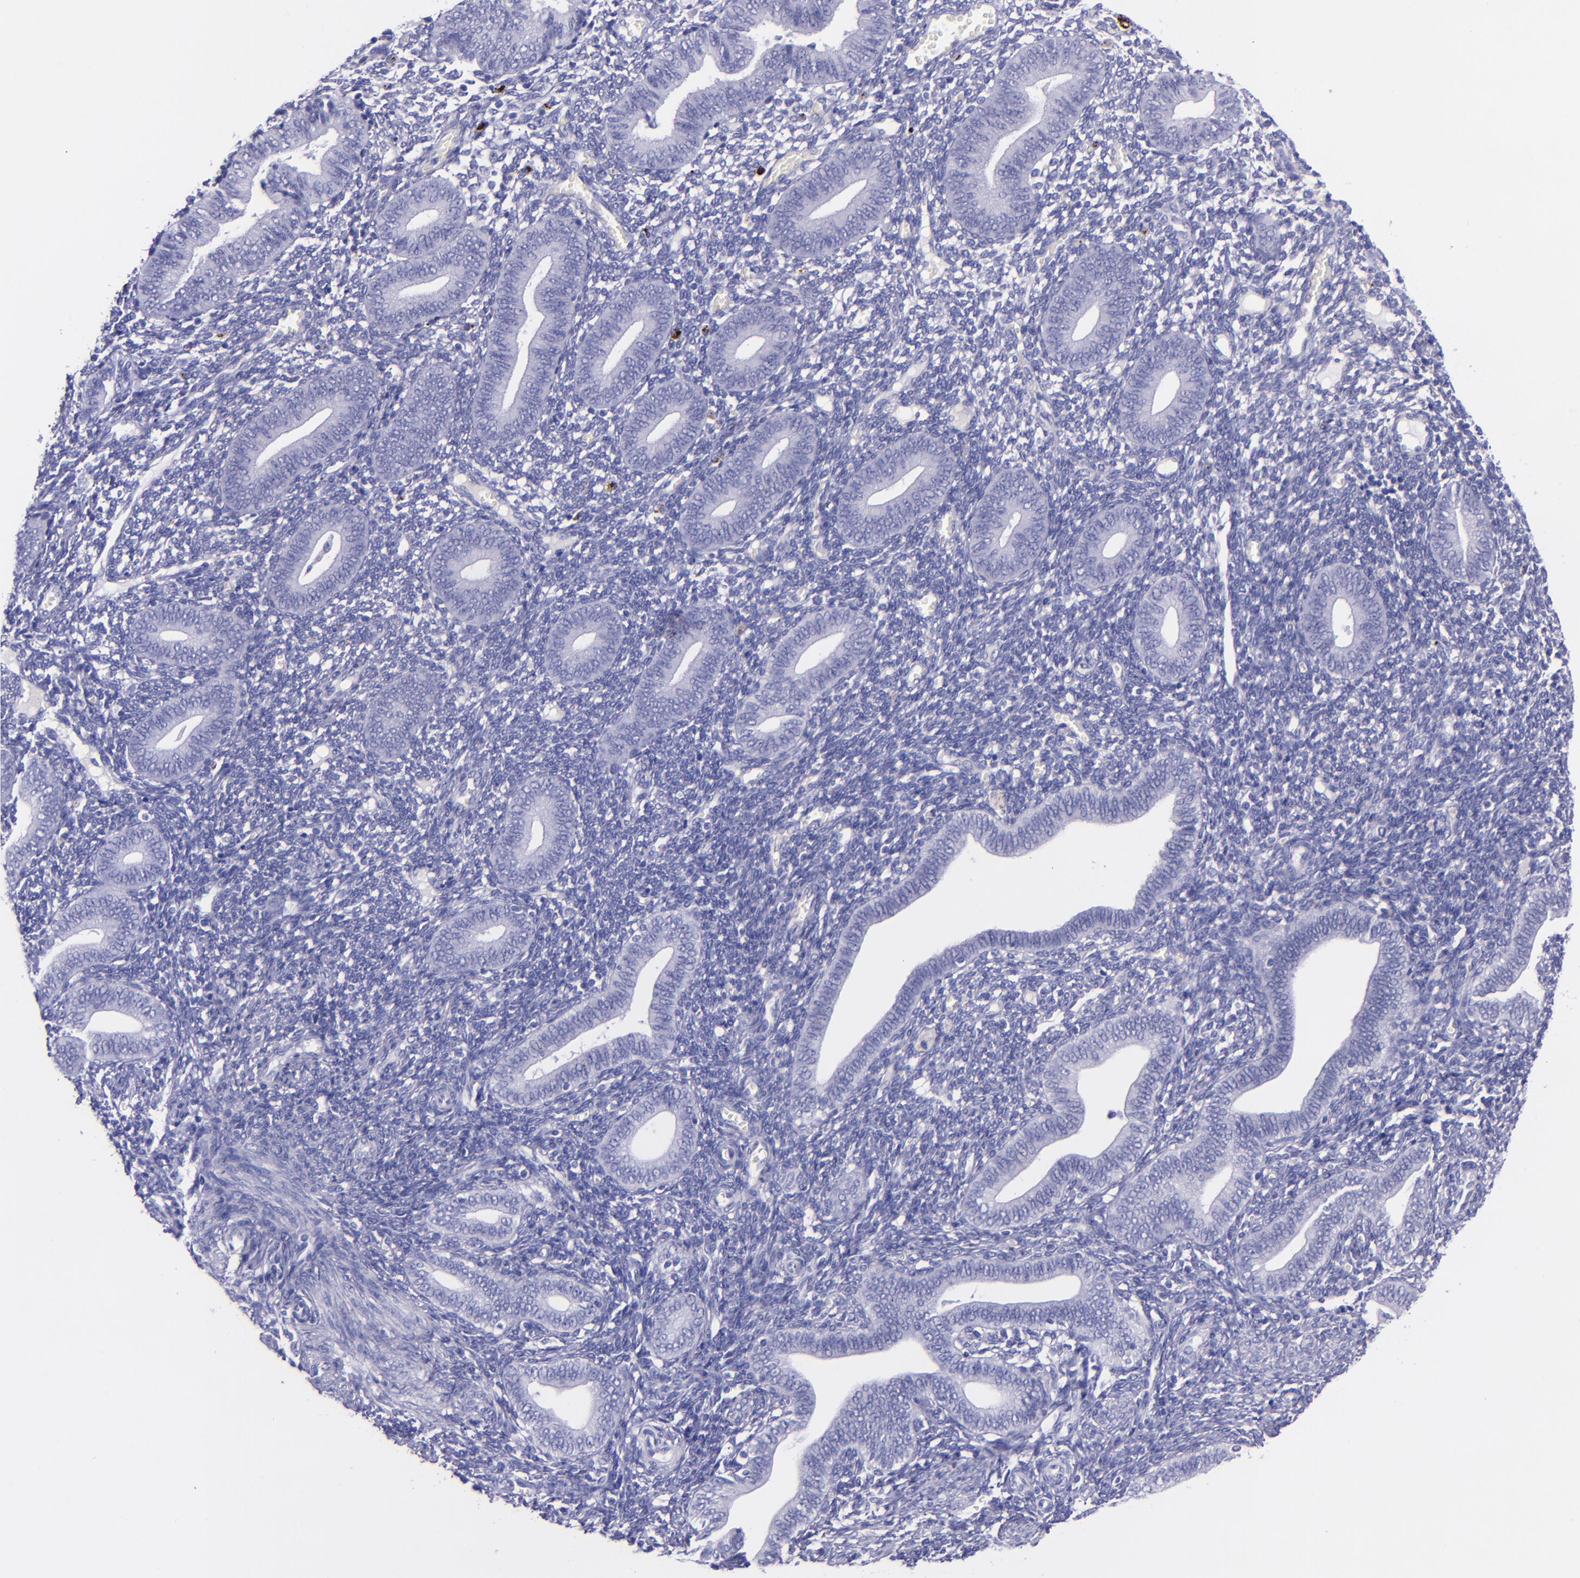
{"staining": {"intensity": "negative", "quantity": "none", "location": "none"}, "tissue": "endometrium", "cell_type": "Cells in endometrial stroma", "image_type": "normal", "snomed": [{"axis": "morphology", "description": "Normal tissue, NOS"}, {"axis": "topography", "description": "Uterus"}, {"axis": "topography", "description": "Endometrium"}], "caption": "This is a histopathology image of immunohistochemistry (IHC) staining of unremarkable endometrium, which shows no staining in cells in endometrial stroma.", "gene": "MBP", "patient": {"sex": "female", "age": 33}}